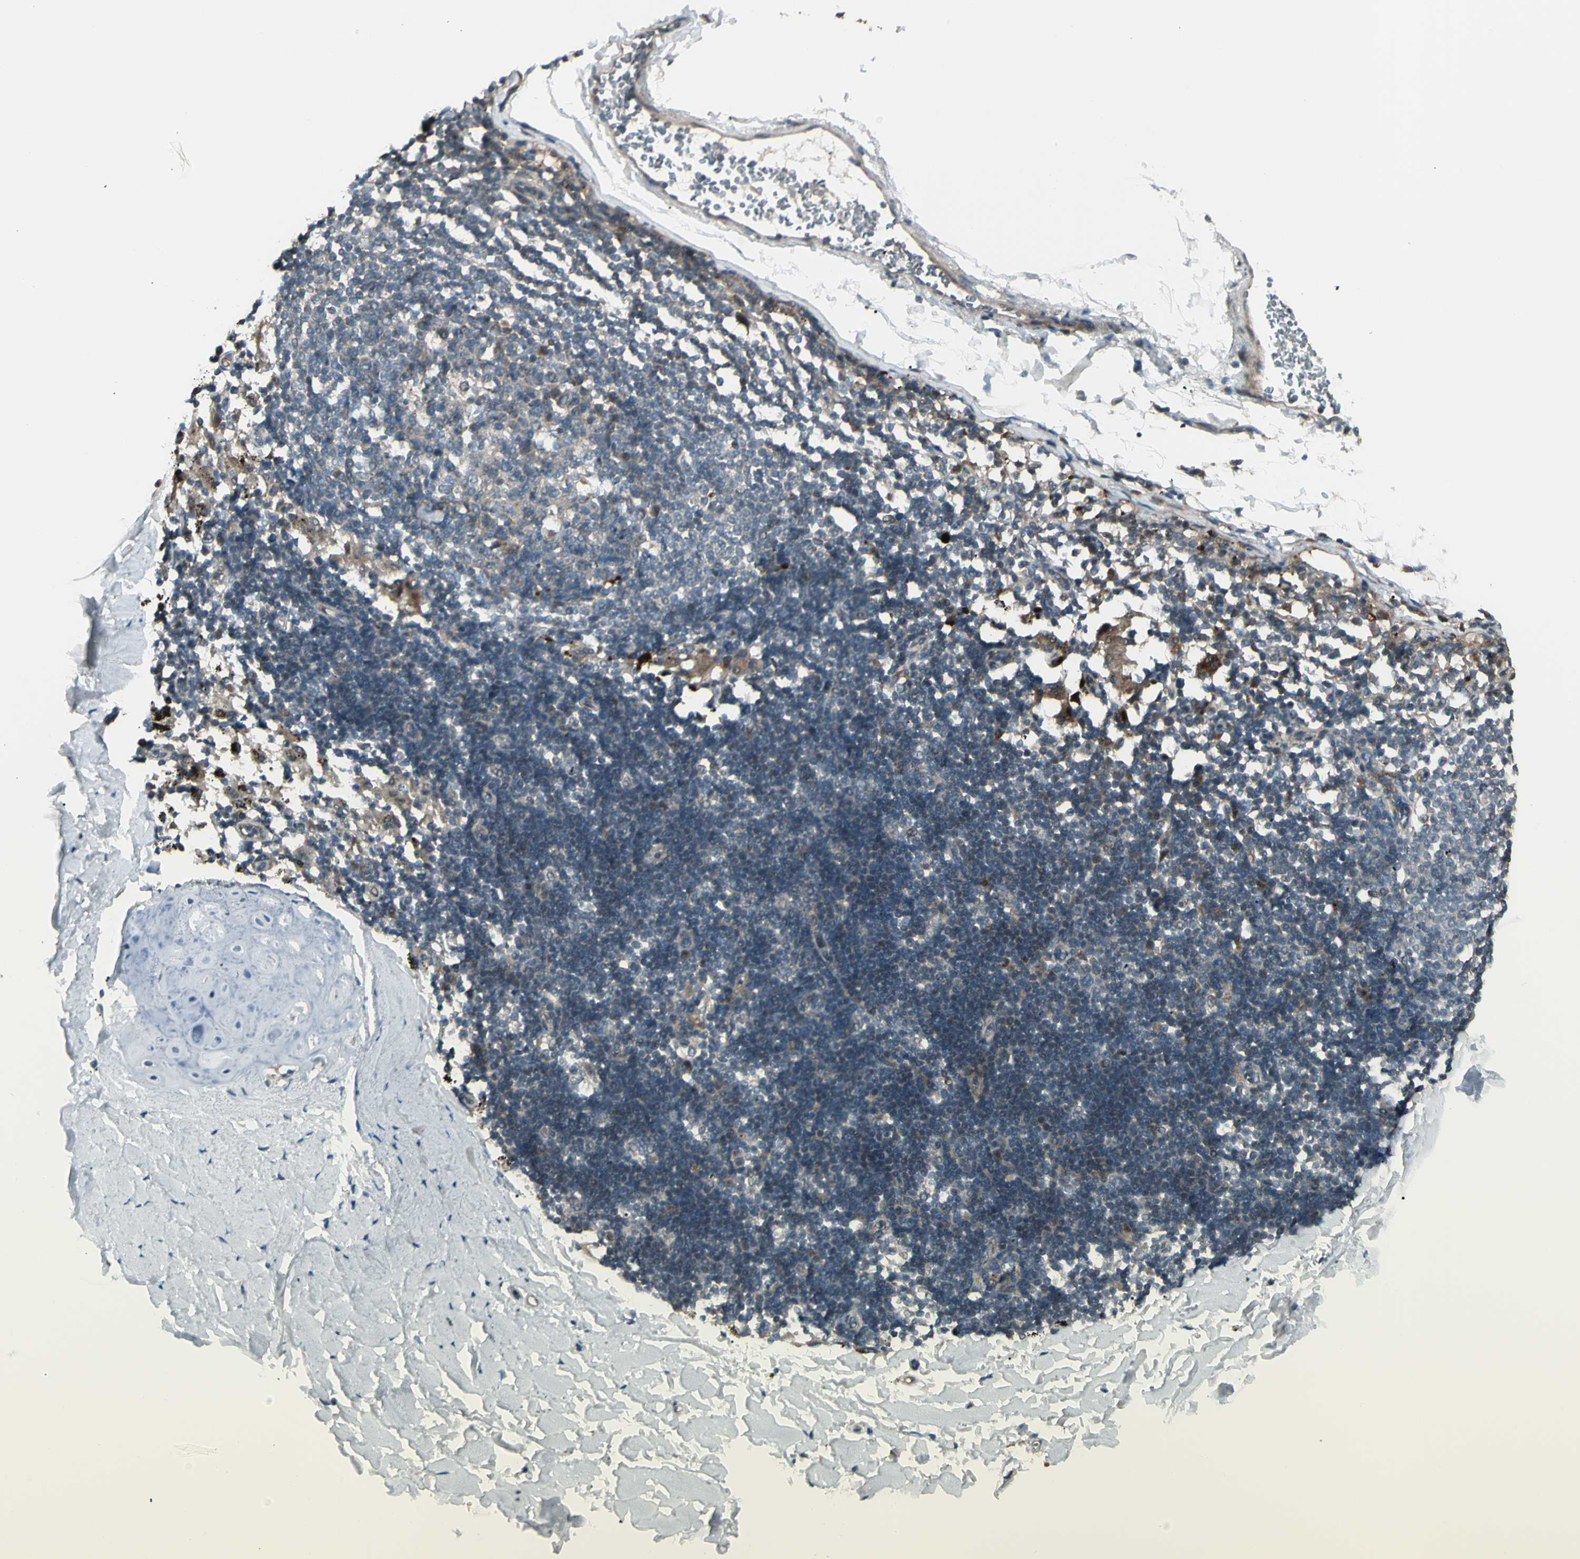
{"staining": {"intensity": "moderate", "quantity": ">75%", "location": "cytoplasmic/membranous"}, "tissue": "adipose tissue", "cell_type": "Adipocytes", "image_type": "normal", "snomed": [{"axis": "morphology", "description": "Normal tissue, NOS"}, {"axis": "topography", "description": "Cartilage tissue"}, {"axis": "topography", "description": "Bronchus"}], "caption": "Immunohistochemical staining of benign human adipose tissue shows medium levels of moderate cytoplasmic/membranous staining in approximately >75% of adipocytes.", "gene": "OSTM1", "patient": {"sex": "female", "age": 73}}